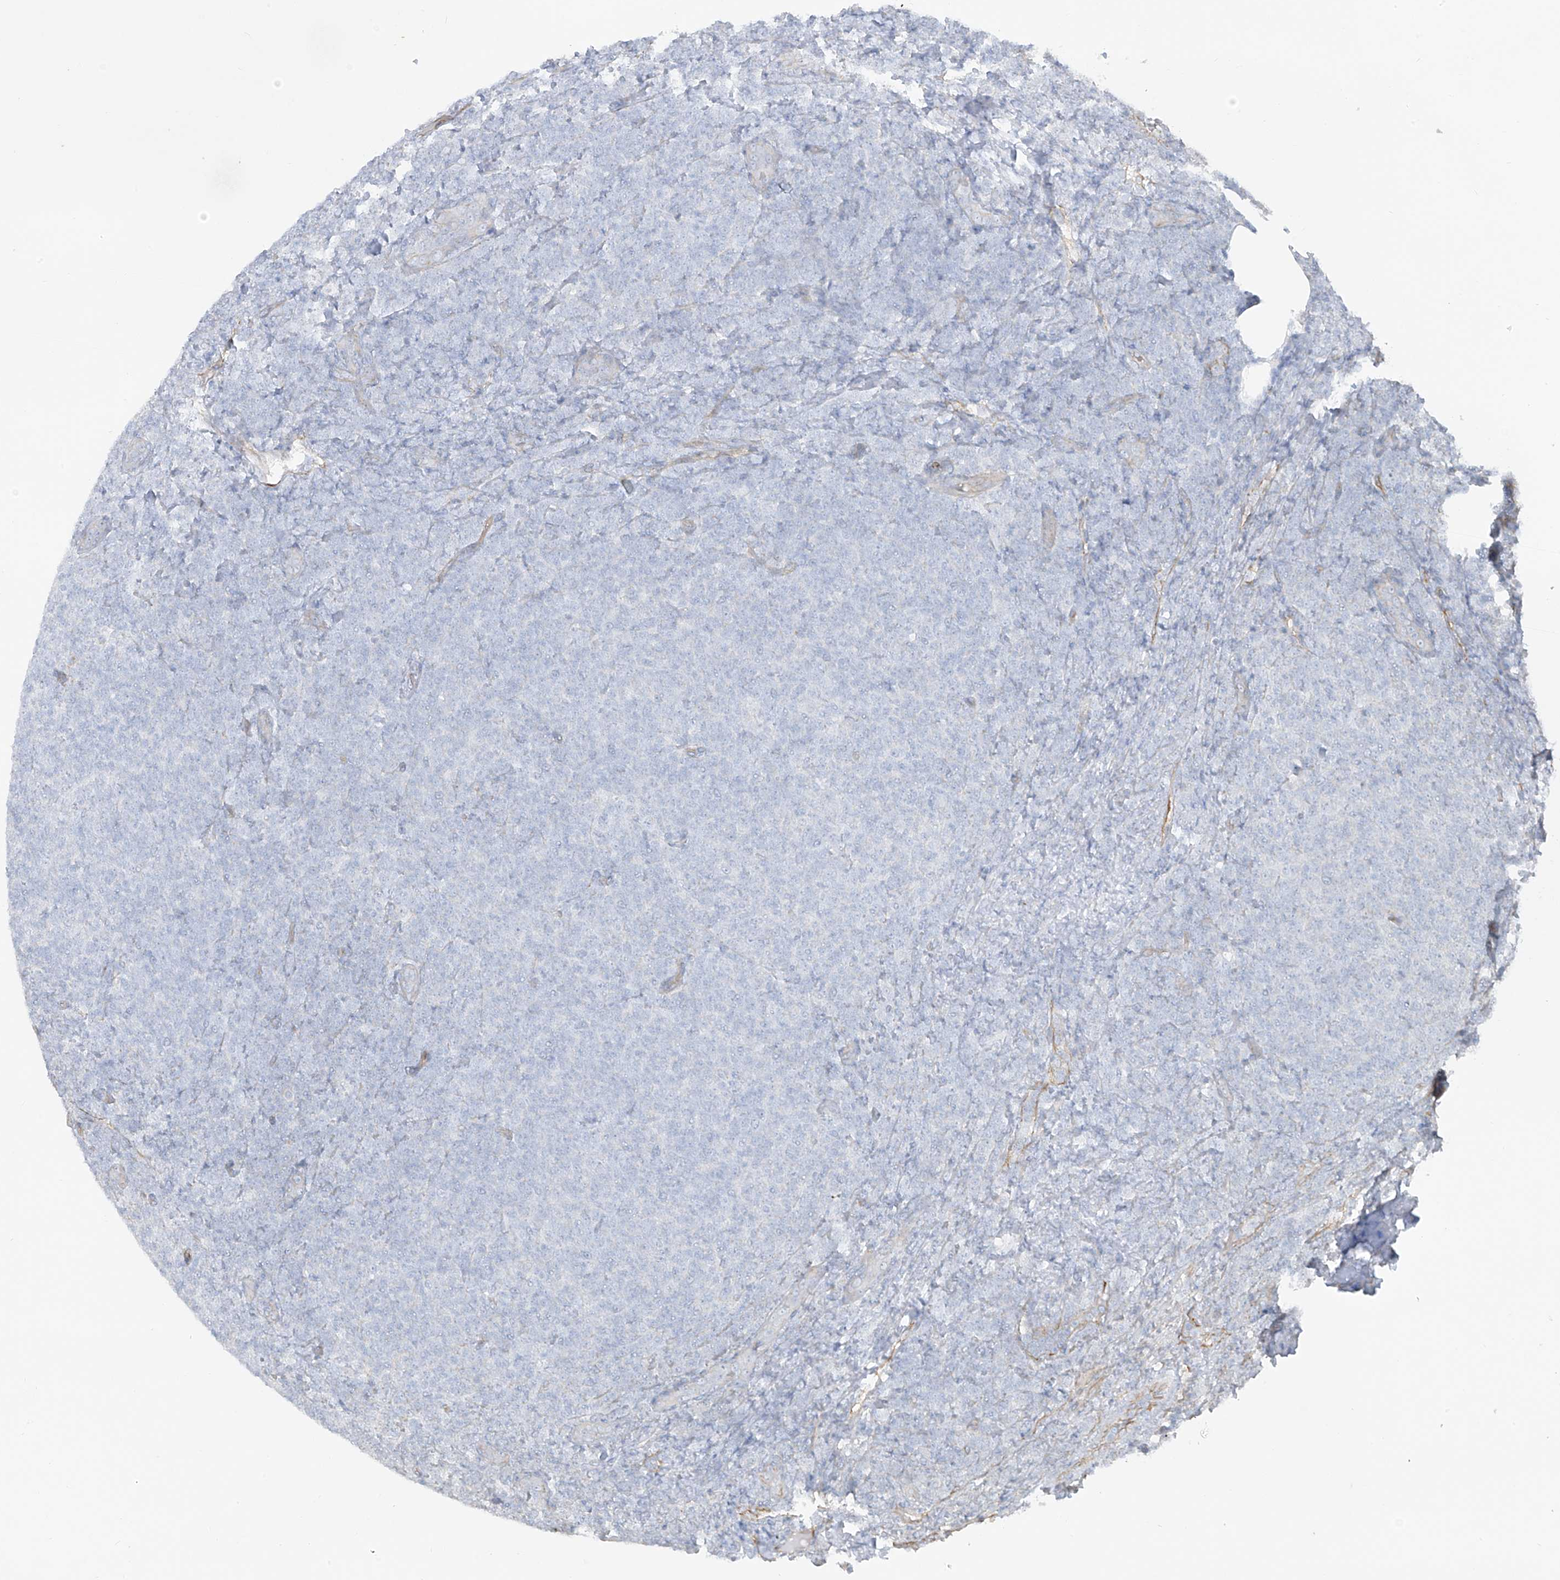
{"staining": {"intensity": "negative", "quantity": "none", "location": "none"}, "tissue": "lymphoma", "cell_type": "Tumor cells", "image_type": "cancer", "snomed": [{"axis": "morphology", "description": "Malignant lymphoma, non-Hodgkin's type, Low grade"}, {"axis": "topography", "description": "Lymph node"}], "caption": "Photomicrograph shows no significant protein expression in tumor cells of lymphoma. (DAB immunohistochemistry with hematoxylin counter stain).", "gene": "TUBE1", "patient": {"sex": "male", "age": 66}}